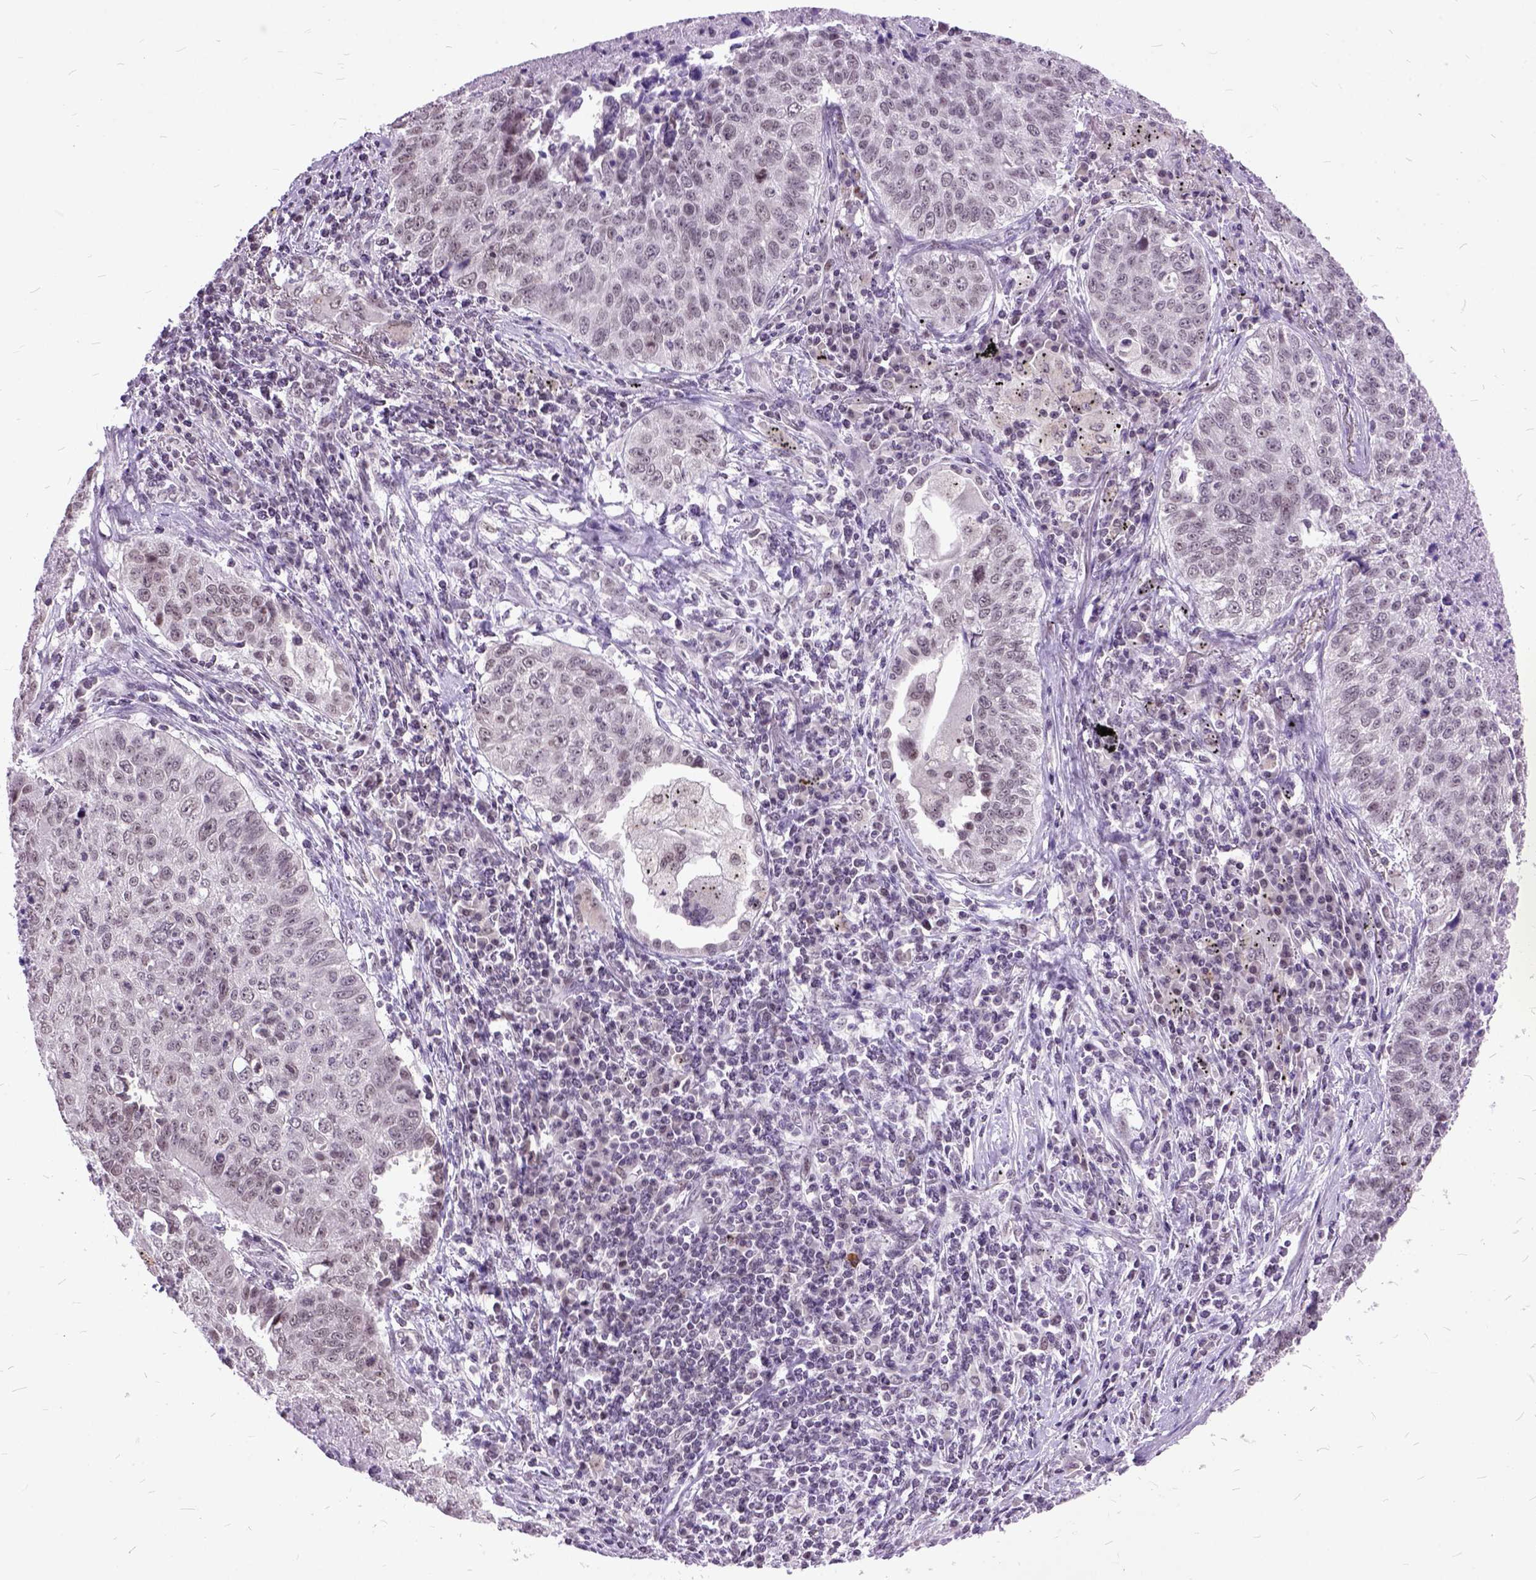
{"staining": {"intensity": "weak", "quantity": "25%-75%", "location": "nuclear"}, "tissue": "lung cancer", "cell_type": "Tumor cells", "image_type": "cancer", "snomed": [{"axis": "morphology", "description": "Normal morphology"}, {"axis": "morphology", "description": "Aneuploidy"}, {"axis": "morphology", "description": "Squamous cell carcinoma, NOS"}, {"axis": "topography", "description": "Lymph node"}, {"axis": "topography", "description": "Lung"}], "caption": "Lung aneuploidy tissue demonstrates weak nuclear staining in approximately 25%-75% of tumor cells Immunohistochemistry stains the protein in brown and the nuclei are stained blue.", "gene": "ORC5", "patient": {"sex": "female", "age": 76}}